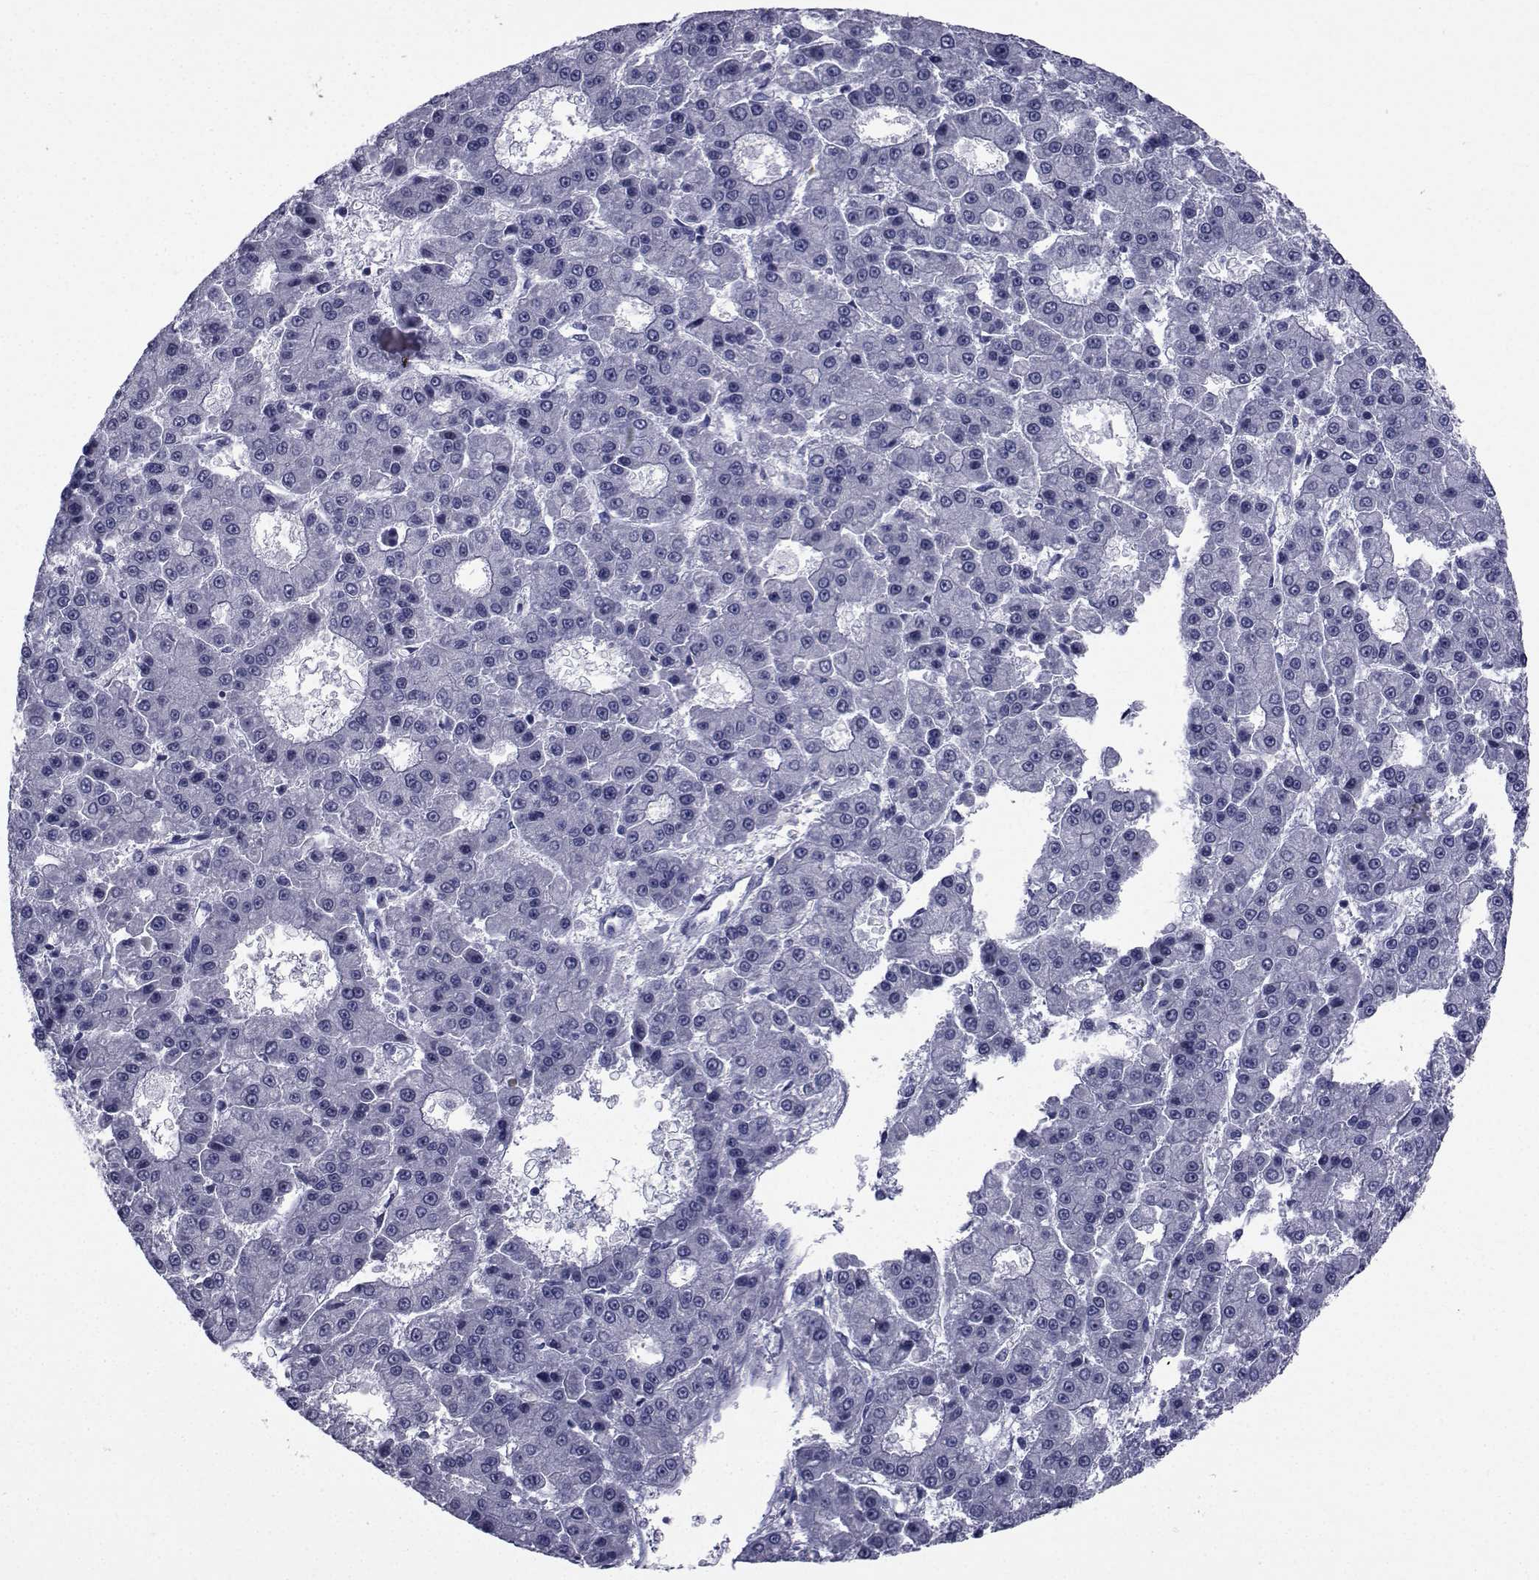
{"staining": {"intensity": "negative", "quantity": "none", "location": "none"}, "tissue": "liver cancer", "cell_type": "Tumor cells", "image_type": "cancer", "snomed": [{"axis": "morphology", "description": "Carcinoma, Hepatocellular, NOS"}, {"axis": "topography", "description": "Liver"}], "caption": "Immunohistochemical staining of human liver cancer (hepatocellular carcinoma) shows no significant staining in tumor cells. (DAB (3,3'-diaminobenzidine) immunohistochemistry (IHC) visualized using brightfield microscopy, high magnification).", "gene": "ROPN1", "patient": {"sex": "male", "age": 70}}